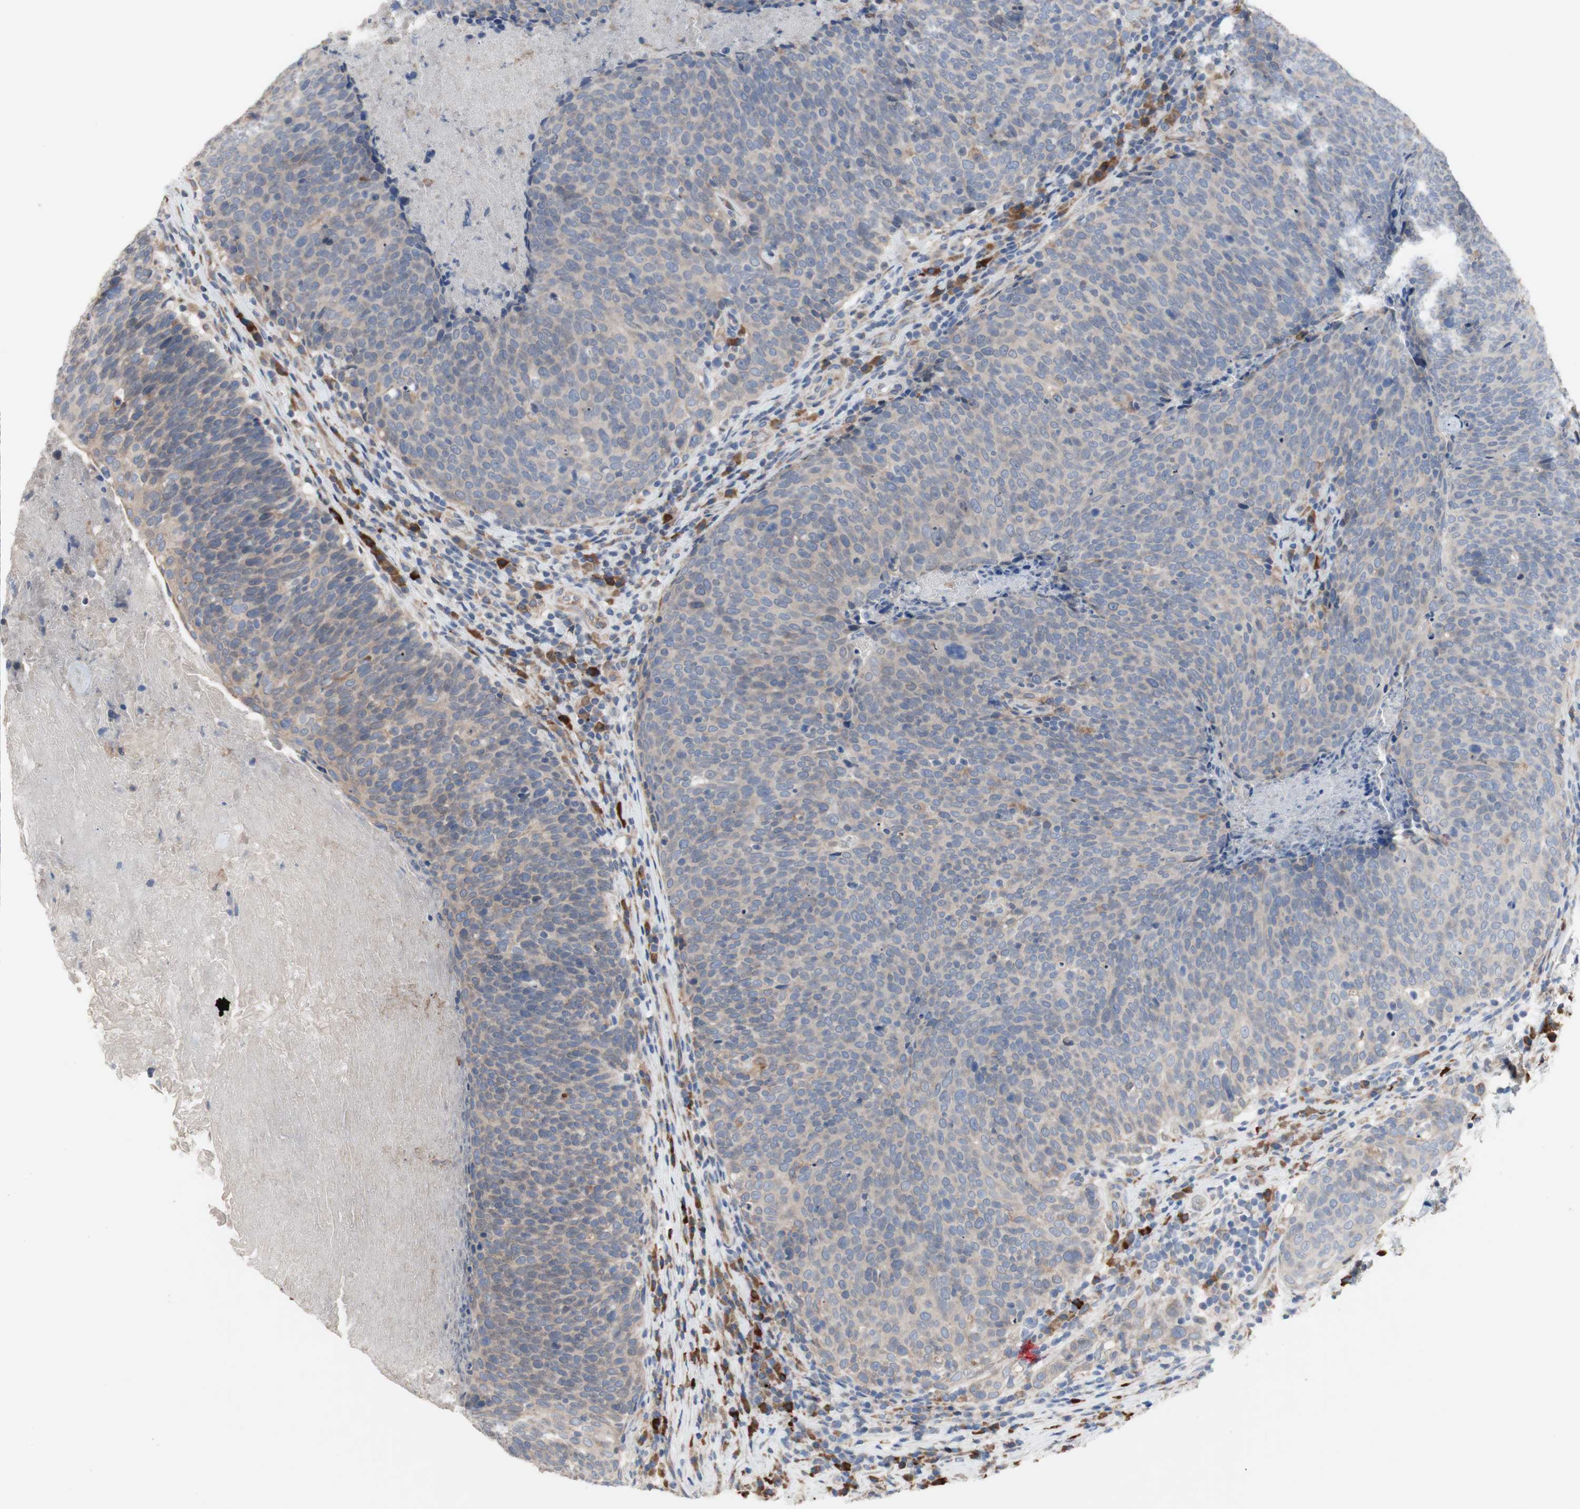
{"staining": {"intensity": "weak", "quantity": "25%-75%", "location": "cytoplasmic/membranous"}, "tissue": "head and neck cancer", "cell_type": "Tumor cells", "image_type": "cancer", "snomed": [{"axis": "morphology", "description": "Squamous cell carcinoma, NOS"}, {"axis": "morphology", "description": "Squamous cell carcinoma, metastatic, NOS"}, {"axis": "topography", "description": "Lymph node"}, {"axis": "topography", "description": "Head-Neck"}], "caption": "Protein expression analysis of human head and neck cancer (squamous cell carcinoma) reveals weak cytoplasmic/membranous staining in approximately 25%-75% of tumor cells.", "gene": "TTC14", "patient": {"sex": "male", "age": 62}}